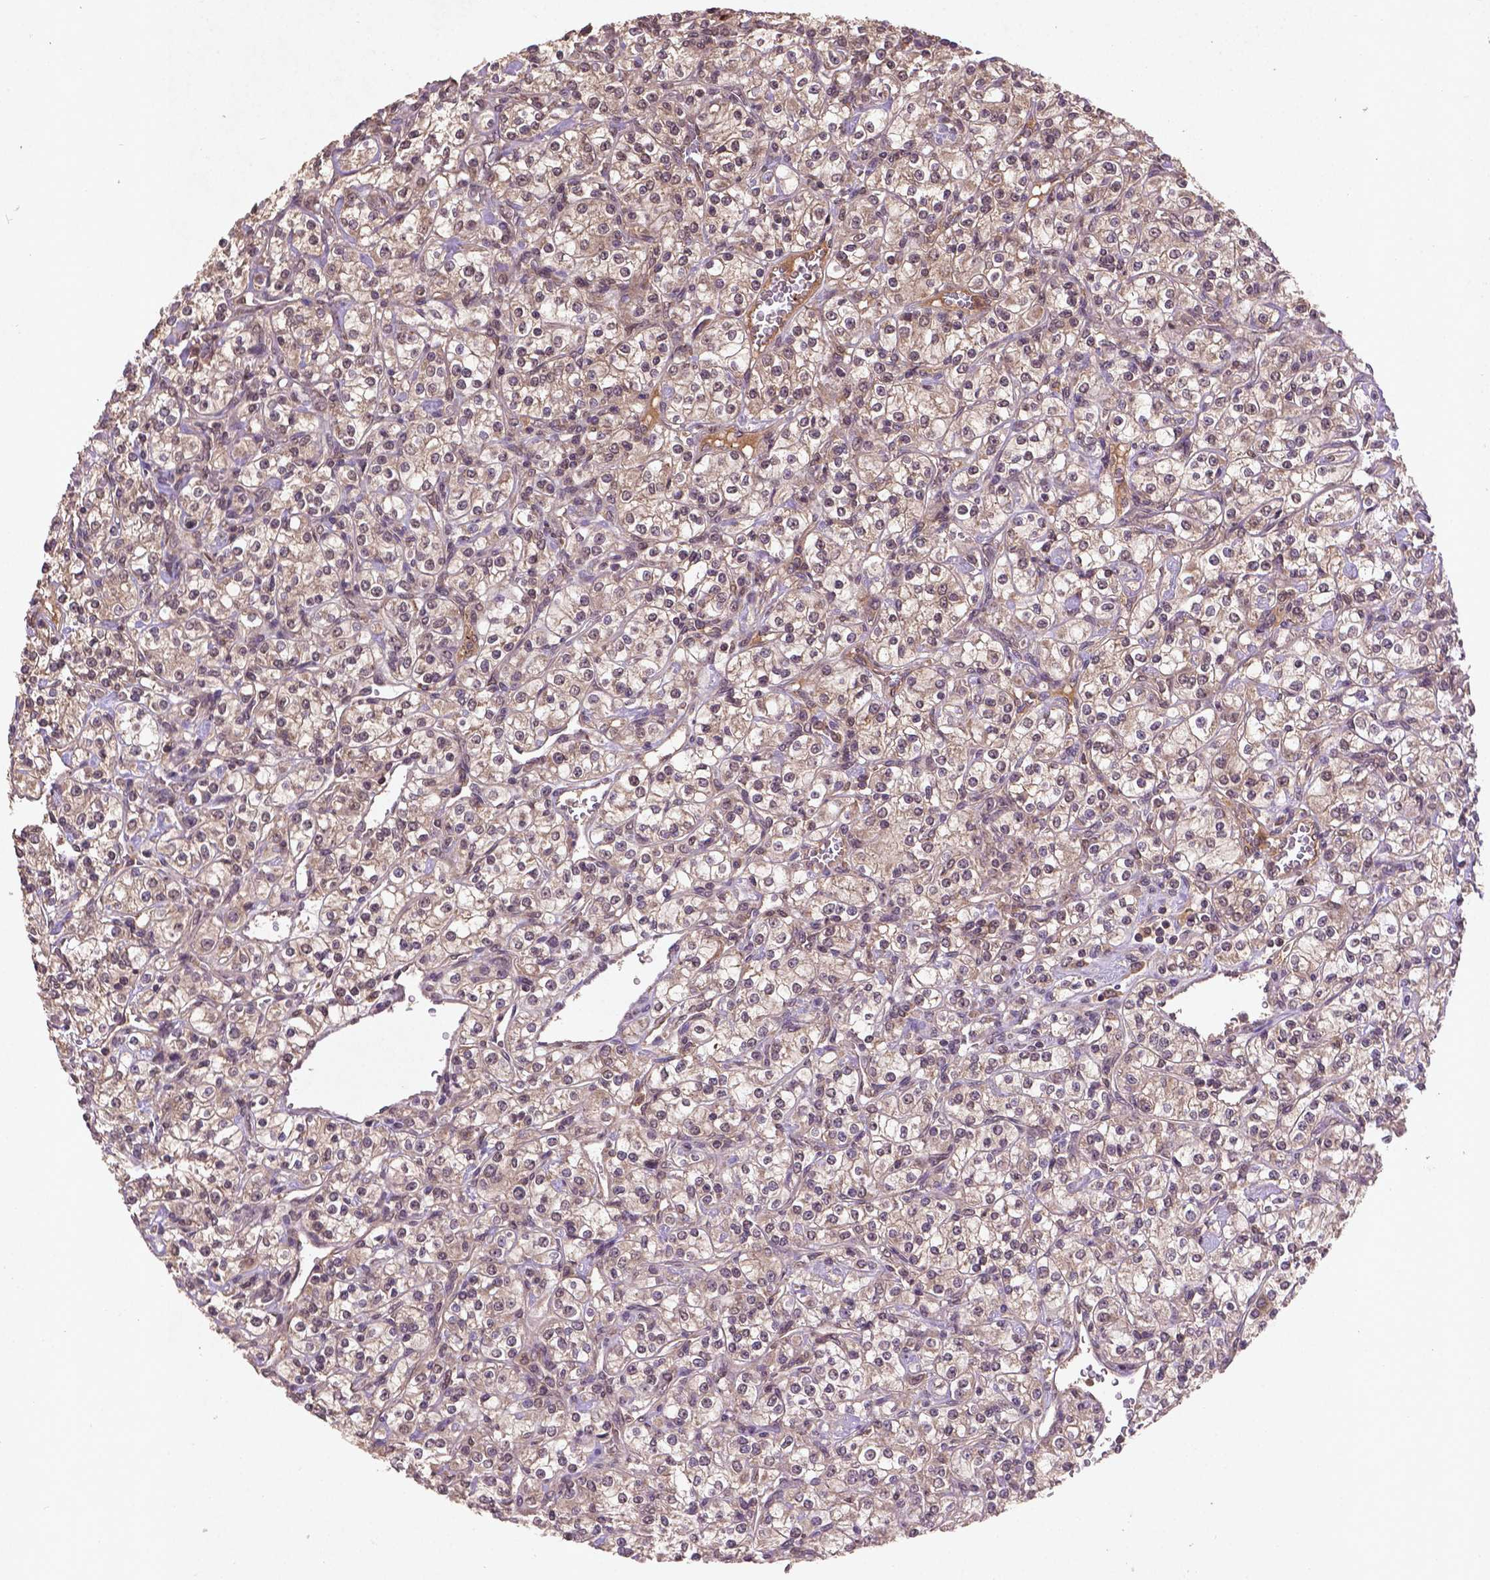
{"staining": {"intensity": "weak", "quantity": ">75%", "location": "cytoplasmic/membranous"}, "tissue": "renal cancer", "cell_type": "Tumor cells", "image_type": "cancer", "snomed": [{"axis": "morphology", "description": "Adenocarcinoma, NOS"}, {"axis": "topography", "description": "Kidney"}], "caption": "The immunohistochemical stain shows weak cytoplasmic/membranous expression in tumor cells of renal cancer (adenocarcinoma) tissue.", "gene": "NIPAL2", "patient": {"sex": "male", "age": 77}}